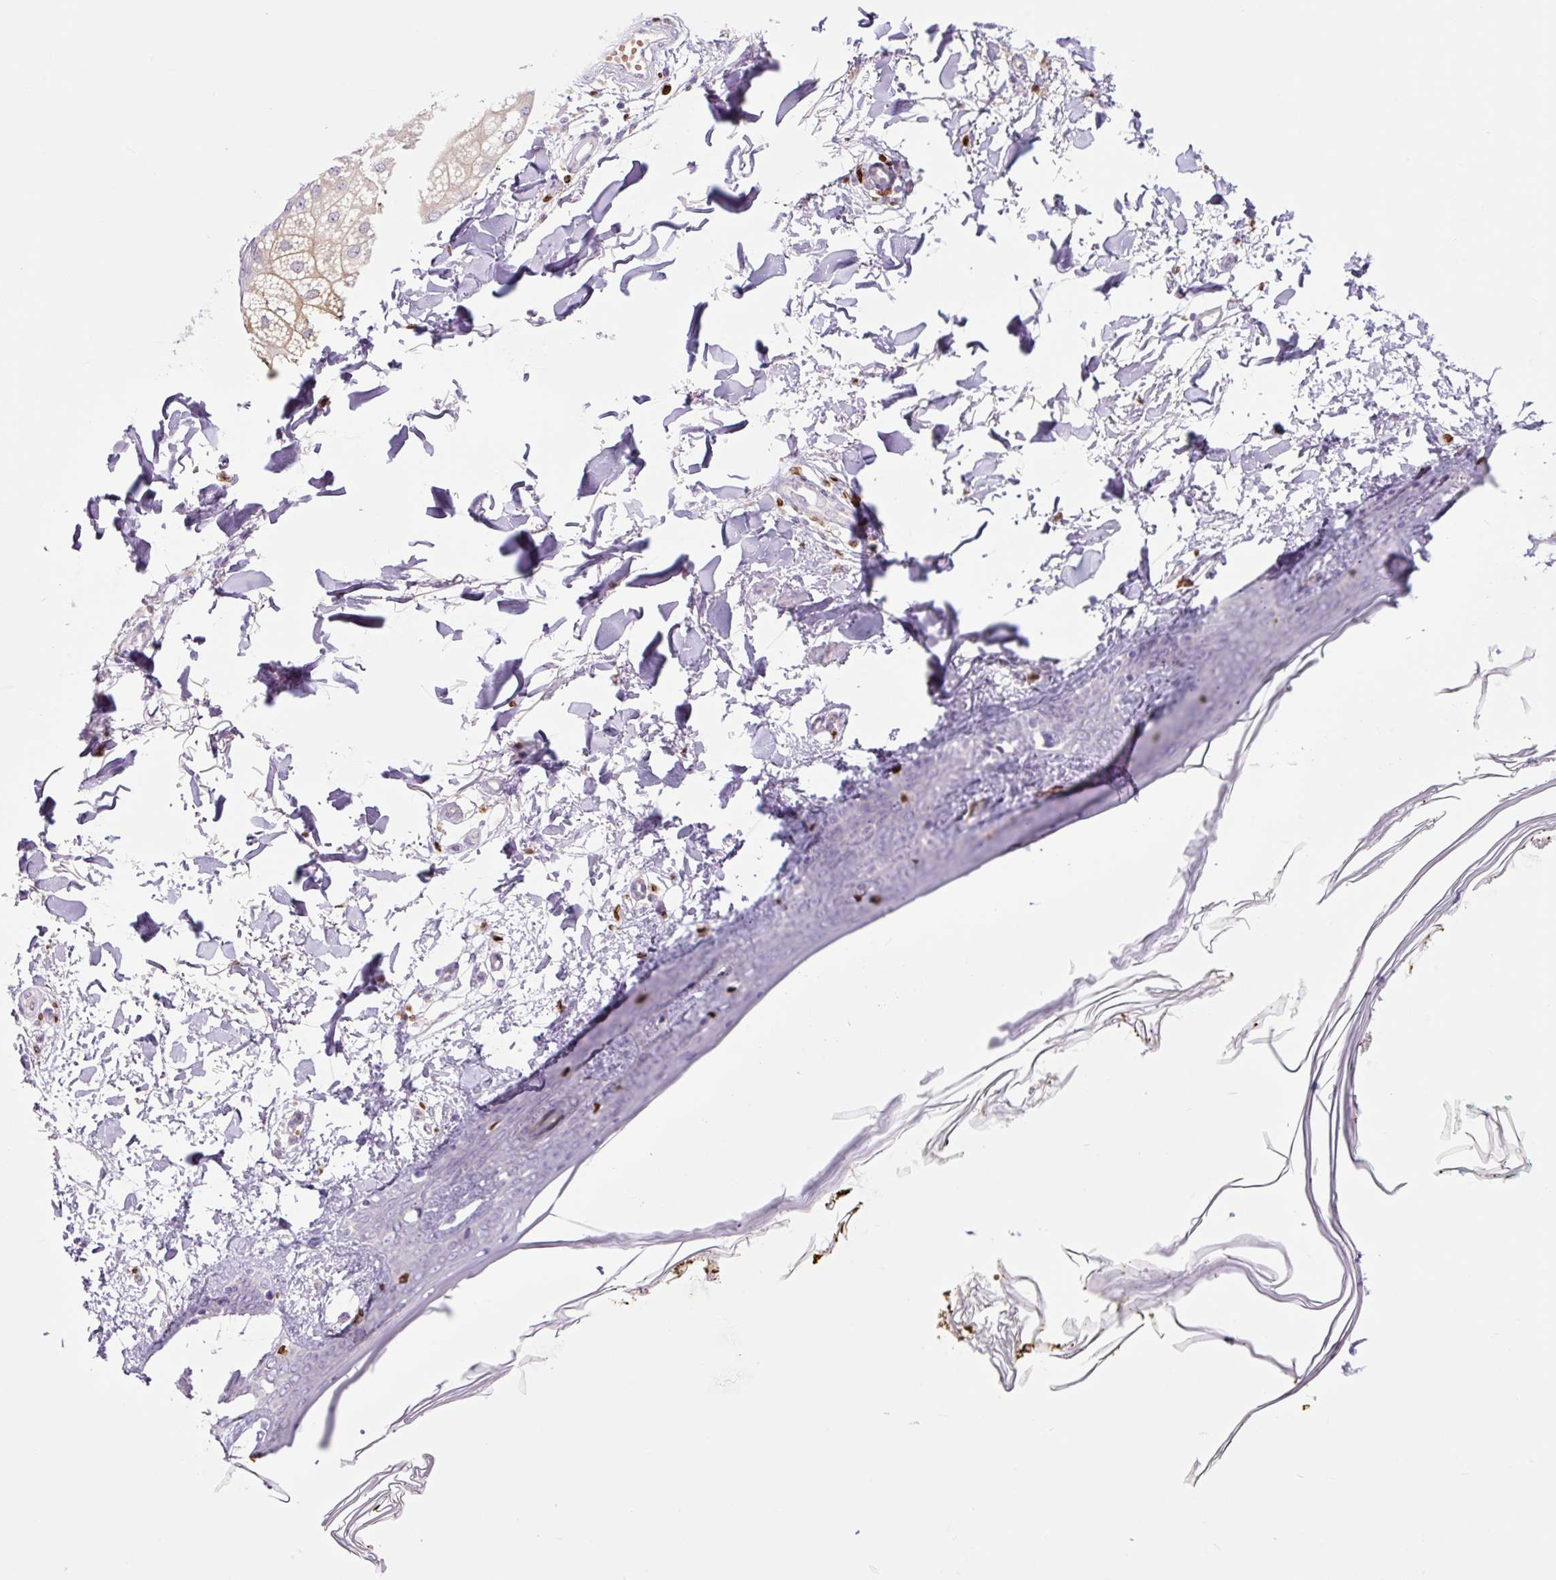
{"staining": {"intensity": "negative", "quantity": "none", "location": "none"}, "tissue": "skin", "cell_type": "Fibroblasts", "image_type": "normal", "snomed": [{"axis": "morphology", "description": "Normal tissue, NOS"}, {"axis": "topography", "description": "Skin"}], "caption": "High magnification brightfield microscopy of unremarkable skin stained with DAB (3,3'-diaminobenzidine) (brown) and counterstained with hematoxylin (blue): fibroblasts show no significant positivity. (DAB (3,3'-diaminobenzidine) immunohistochemistry (IHC) visualized using brightfield microscopy, high magnification).", "gene": "SPI1", "patient": {"sex": "female", "age": 34}}